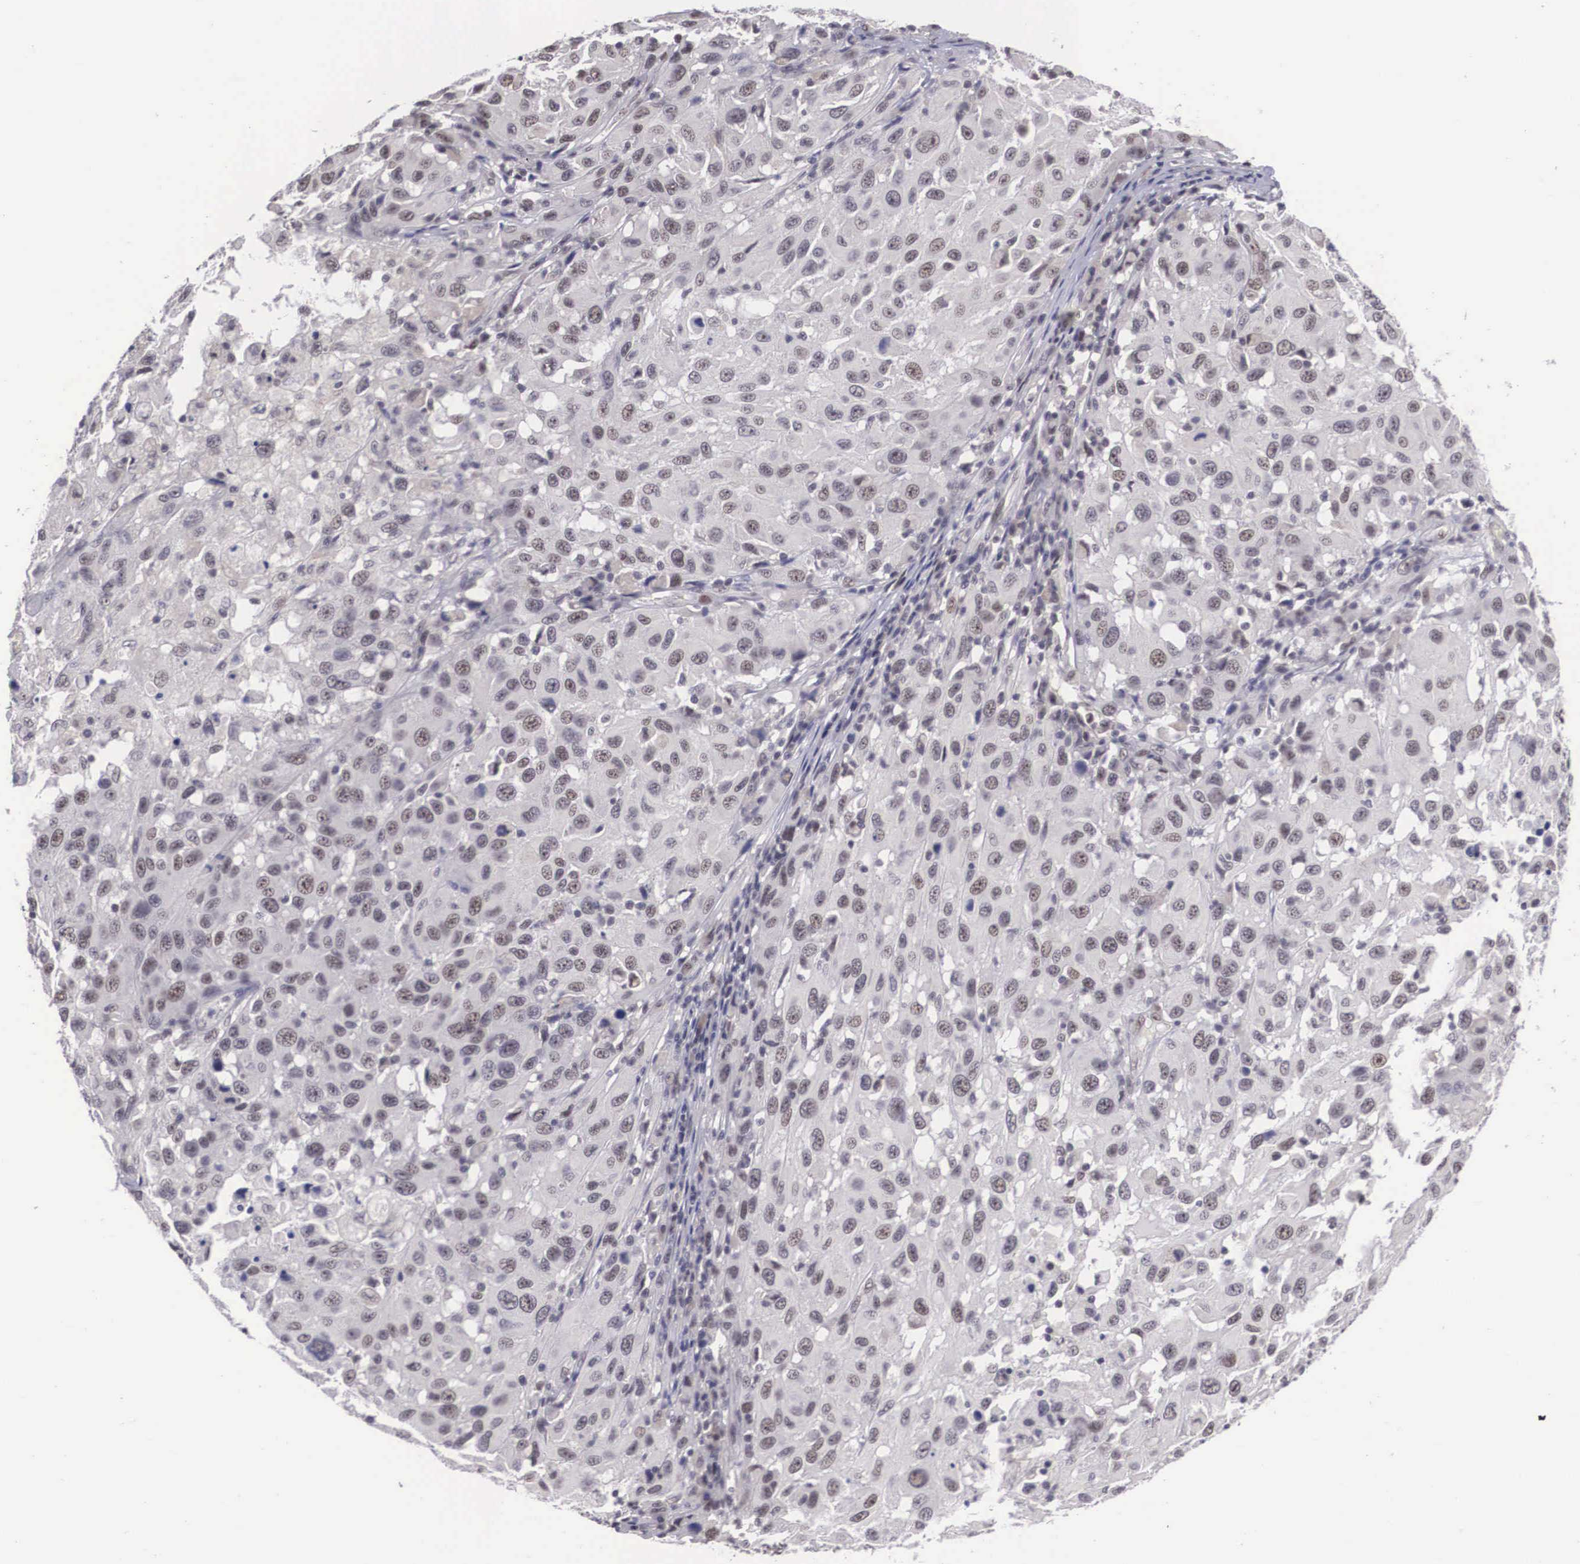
{"staining": {"intensity": "weak", "quantity": "<25%", "location": "nuclear"}, "tissue": "melanoma", "cell_type": "Tumor cells", "image_type": "cancer", "snomed": [{"axis": "morphology", "description": "Malignant melanoma, NOS"}, {"axis": "topography", "description": "Skin"}], "caption": "This photomicrograph is of melanoma stained with IHC to label a protein in brown with the nuclei are counter-stained blue. There is no expression in tumor cells.", "gene": "ZNF275", "patient": {"sex": "female", "age": 77}}